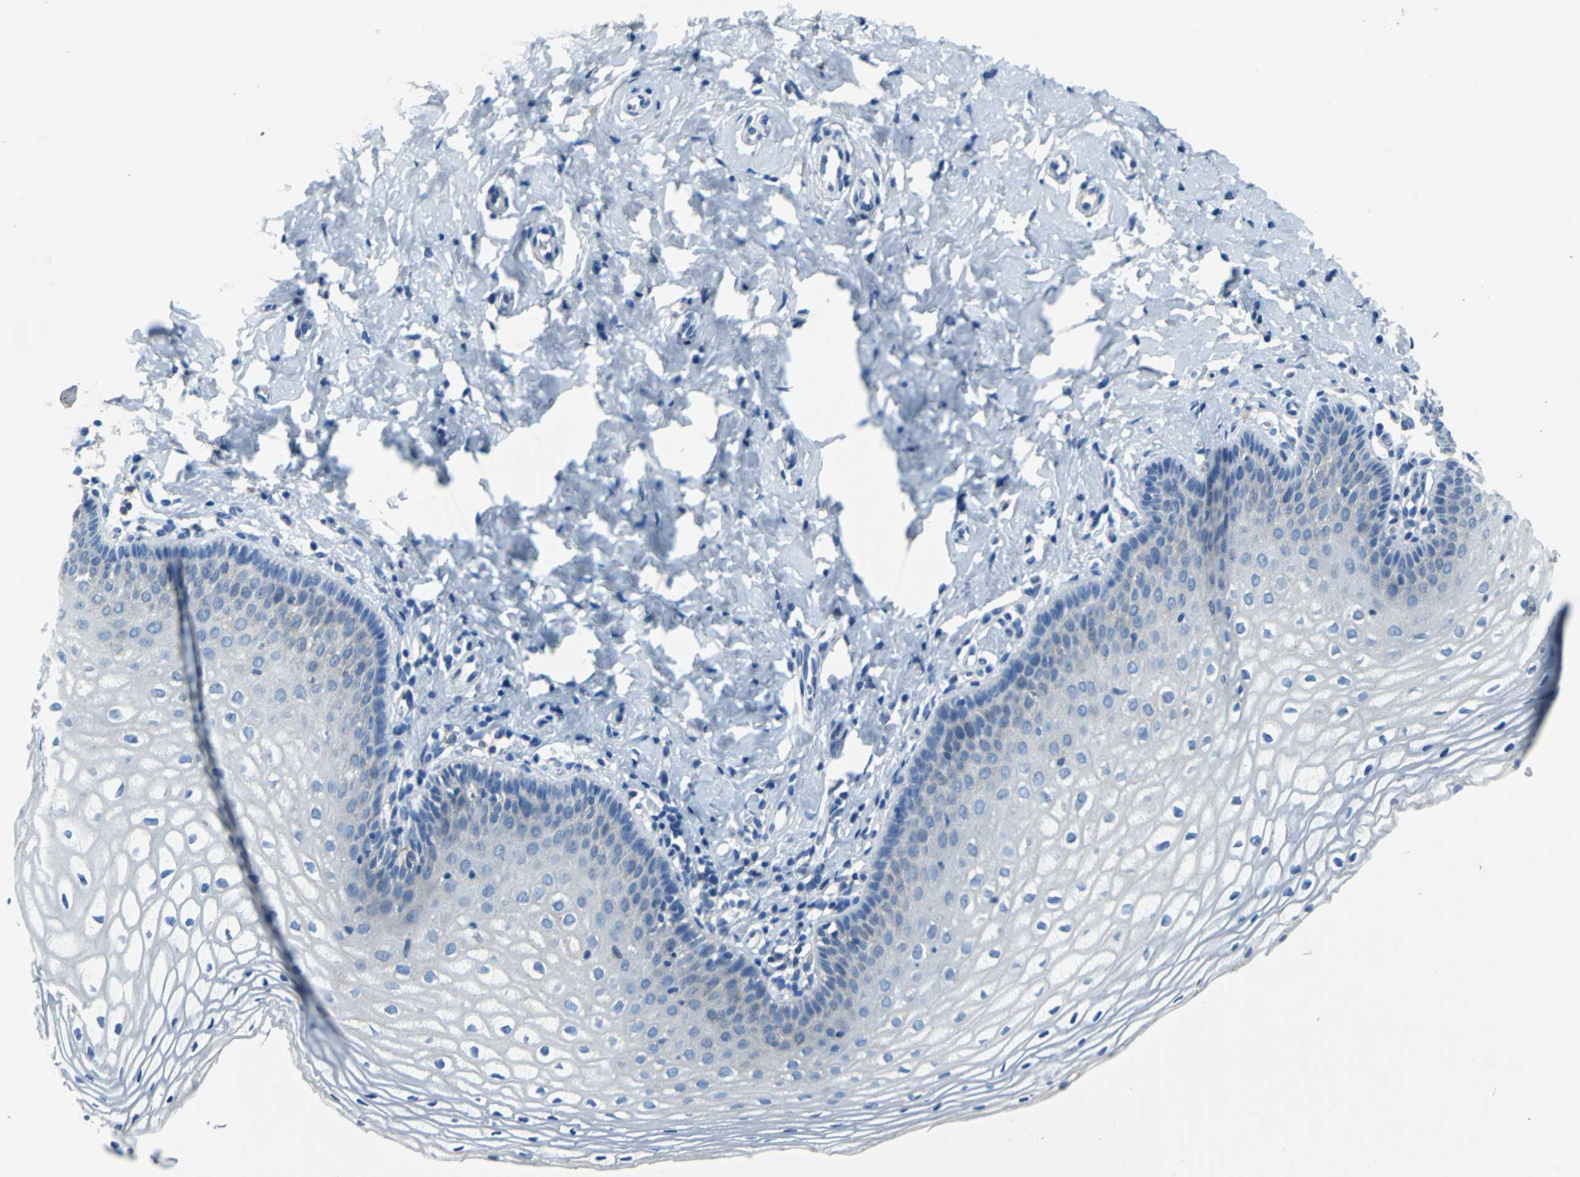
{"staining": {"intensity": "negative", "quantity": "none", "location": "none"}, "tissue": "vagina", "cell_type": "Squamous epithelial cells", "image_type": "normal", "snomed": [{"axis": "morphology", "description": "Normal tissue, NOS"}, {"axis": "topography", "description": "Vagina"}], "caption": "Immunohistochemical staining of unremarkable vagina displays no significant staining in squamous epithelial cells. (Stains: DAB (3,3'-diaminobenzidine) IHC with hematoxylin counter stain, Microscopy: brightfield microscopy at high magnification).", "gene": "TEX264", "patient": {"sex": "female", "age": 55}}